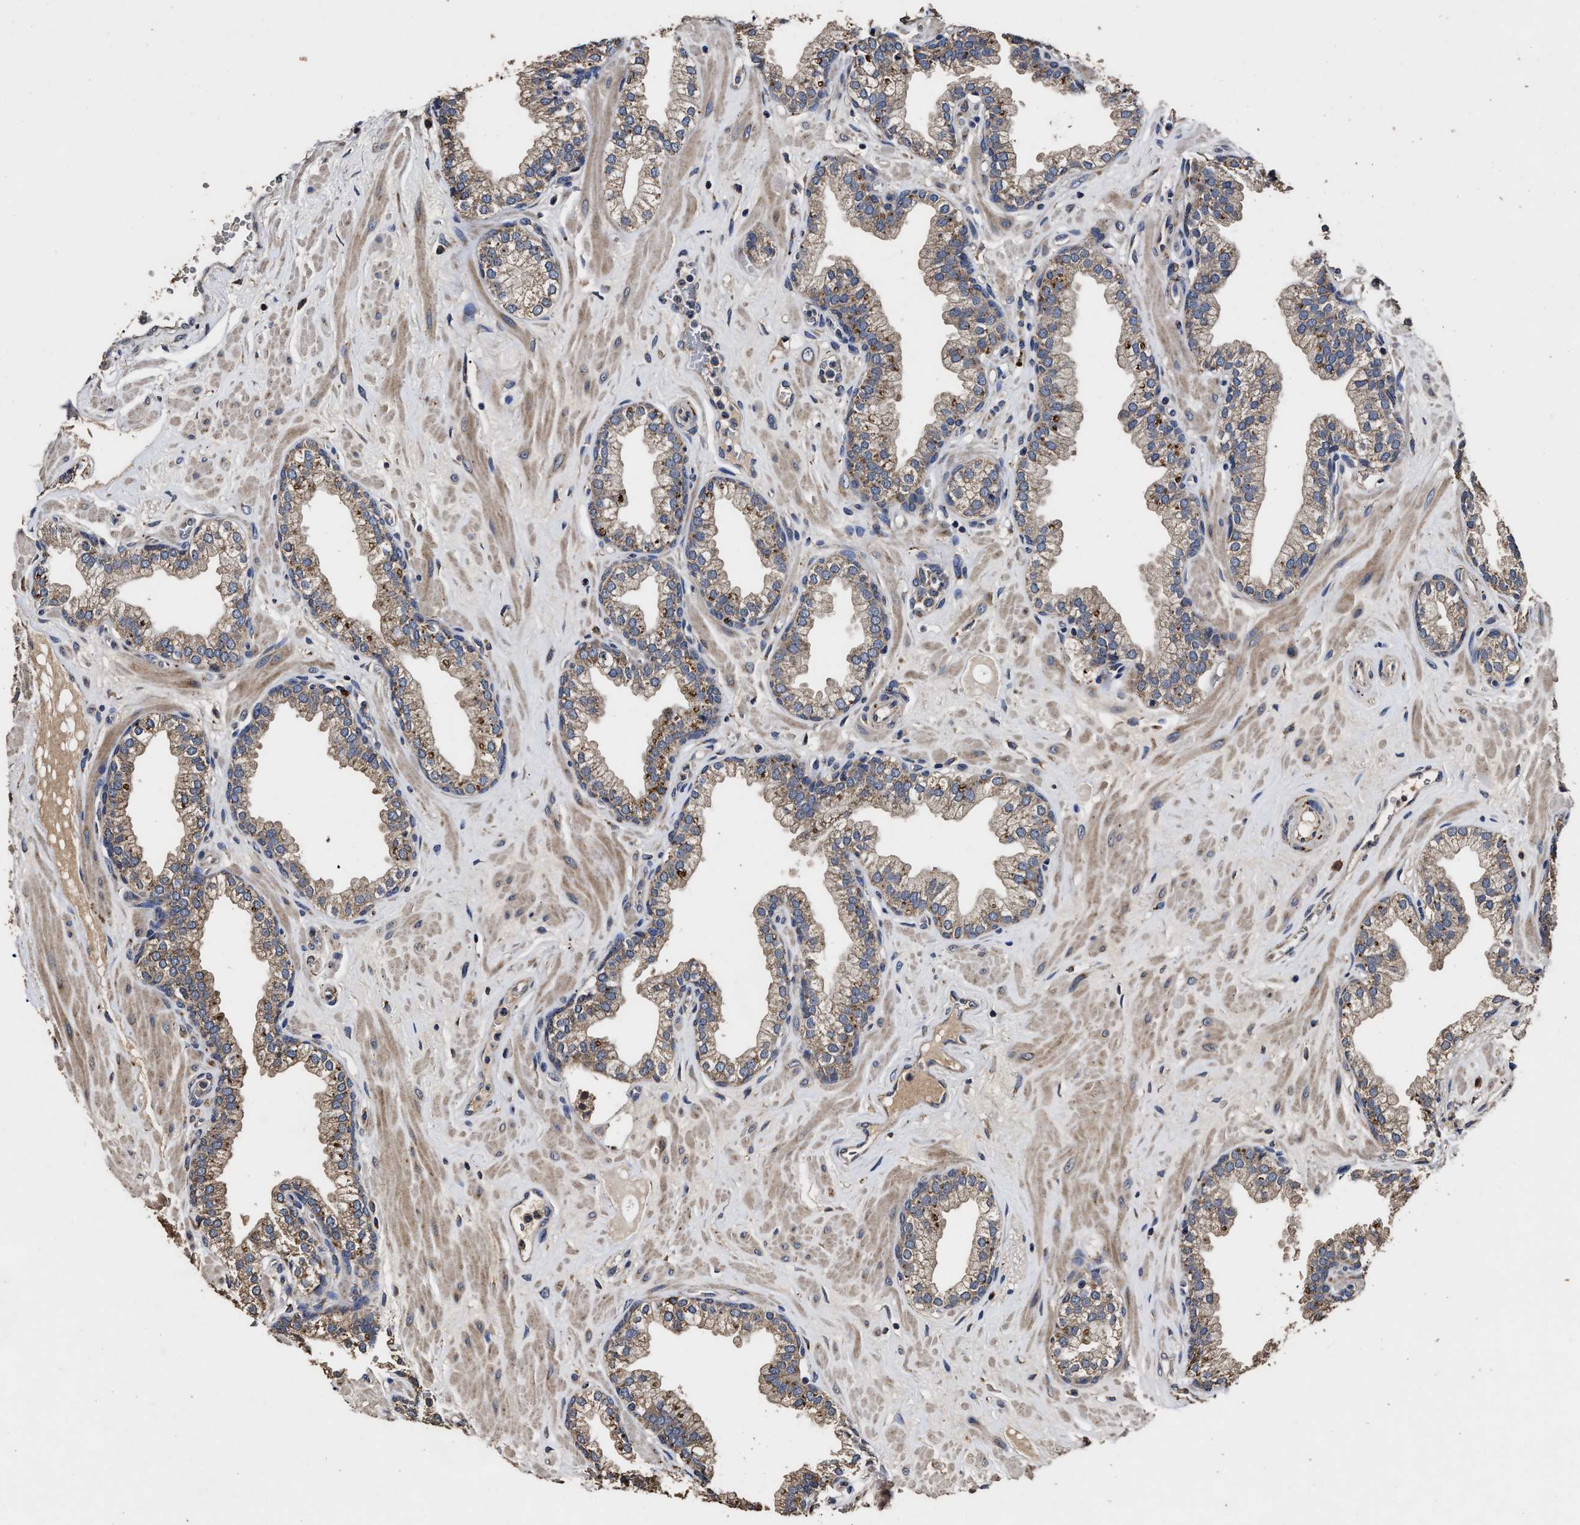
{"staining": {"intensity": "weak", "quantity": ">75%", "location": "cytoplasmic/membranous"}, "tissue": "prostate", "cell_type": "Glandular cells", "image_type": "normal", "snomed": [{"axis": "morphology", "description": "Normal tissue, NOS"}, {"axis": "morphology", "description": "Urothelial carcinoma, Low grade"}, {"axis": "topography", "description": "Urinary bladder"}, {"axis": "topography", "description": "Prostate"}], "caption": "Immunohistochemistry histopathology image of normal prostate: human prostate stained using immunohistochemistry (IHC) displays low levels of weak protein expression localized specifically in the cytoplasmic/membranous of glandular cells, appearing as a cytoplasmic/membranous brown color.", "gene": "PPM1K", "patient": {"sex": "male", "age": 60}}